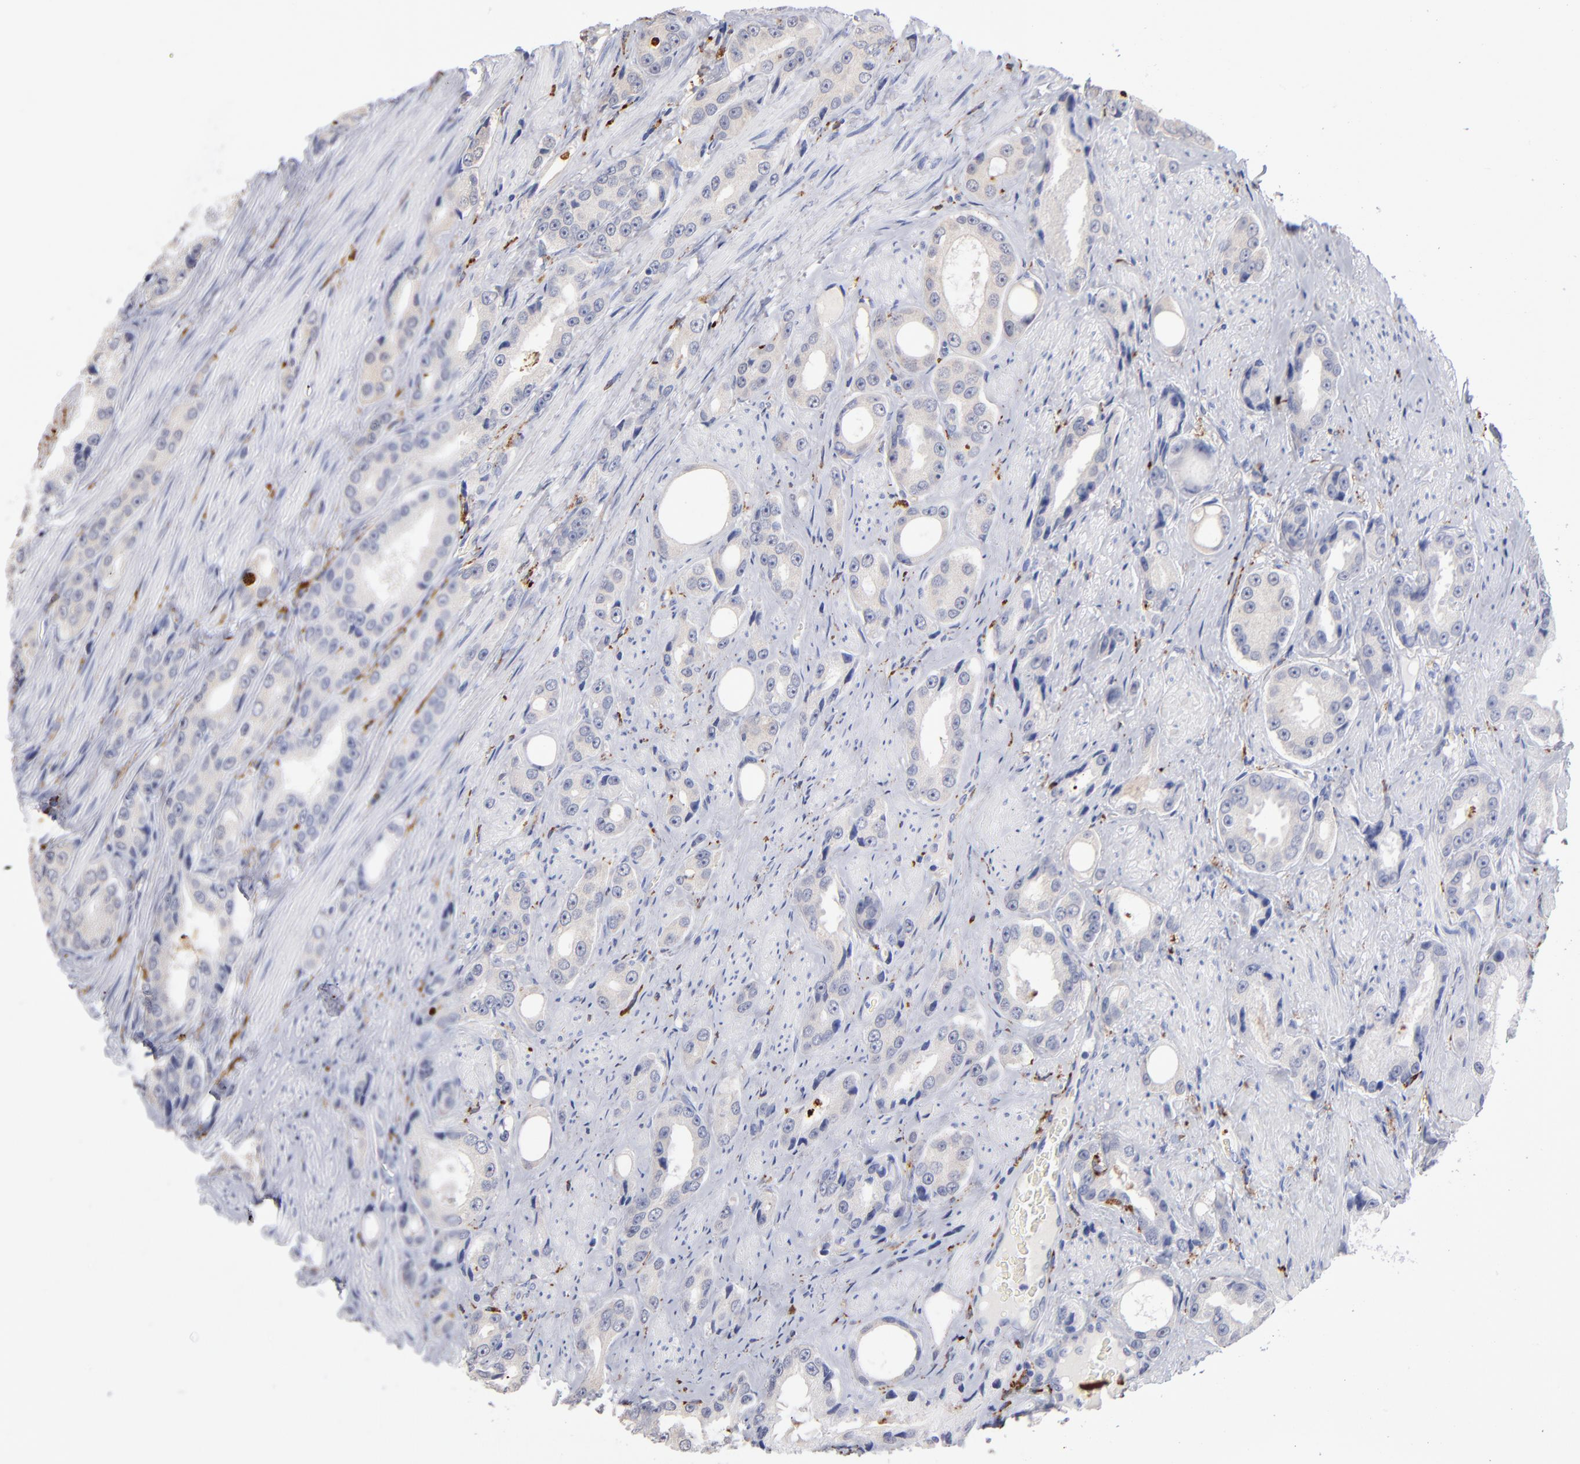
{"staining": {"intensity": "negative", "quantity": "none", "location": "none"}, "tissue": "prostate cancer", "cell_type": "Tumor cells", "image_type": "cancer", "snomed": [{"axis": "morphology", "description": "Adenocarcinoma, Medium grade"}, {"axis": "topography", "description": "Prostate"}], "caption": "IHC image of neoplastic tissue: prostate cancer (medium-grade adenocarcinoma) stained with DAB (3,3'-diaminobenzidine) exhibits no significant protein staining in tumor cells.", "gene": "CD180", "patient": {"sex": "male", "age": 60}}